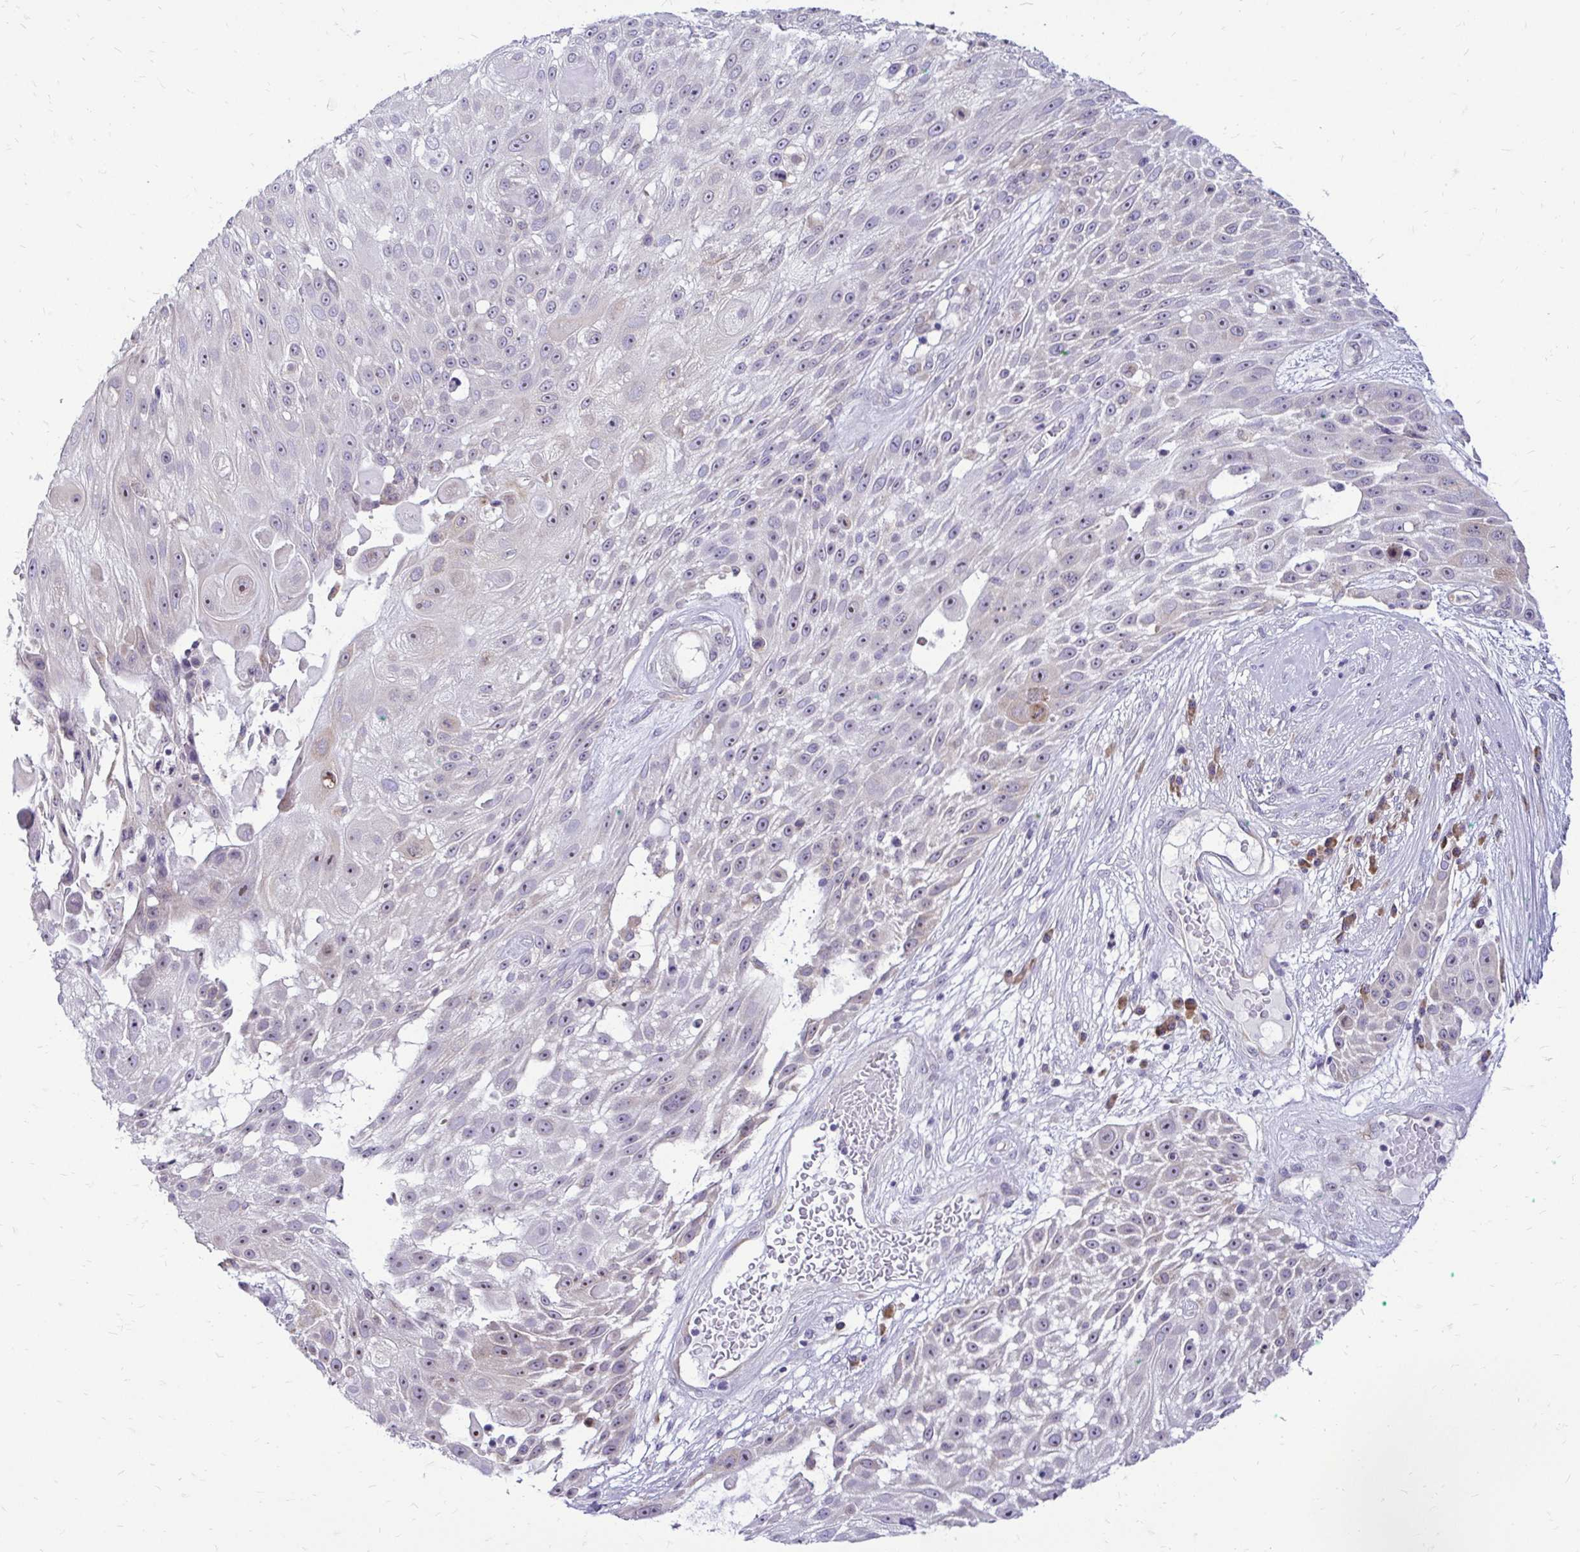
{"staining": {"intensity": "weak", "quantity": "25%-75%", "location": "nuclear"}, "tissue": "skin cancer", "cell_type": "Tumor cells", "image_type": "cancer", "snomed": [{"axis": "morphology", "description": "Squamous cell carcinoma, NOS"}, {"axis": "topography", "description": "Skin"}], "caption": "There is low levels of weak nuclear positivity in tumor cells of skin cancer (squamous cell carcinoma), as demonstrated by immunohistochemical staining (brown color).", "gene": "NIFK", "patient": {"sex": "female", "age": 86}}